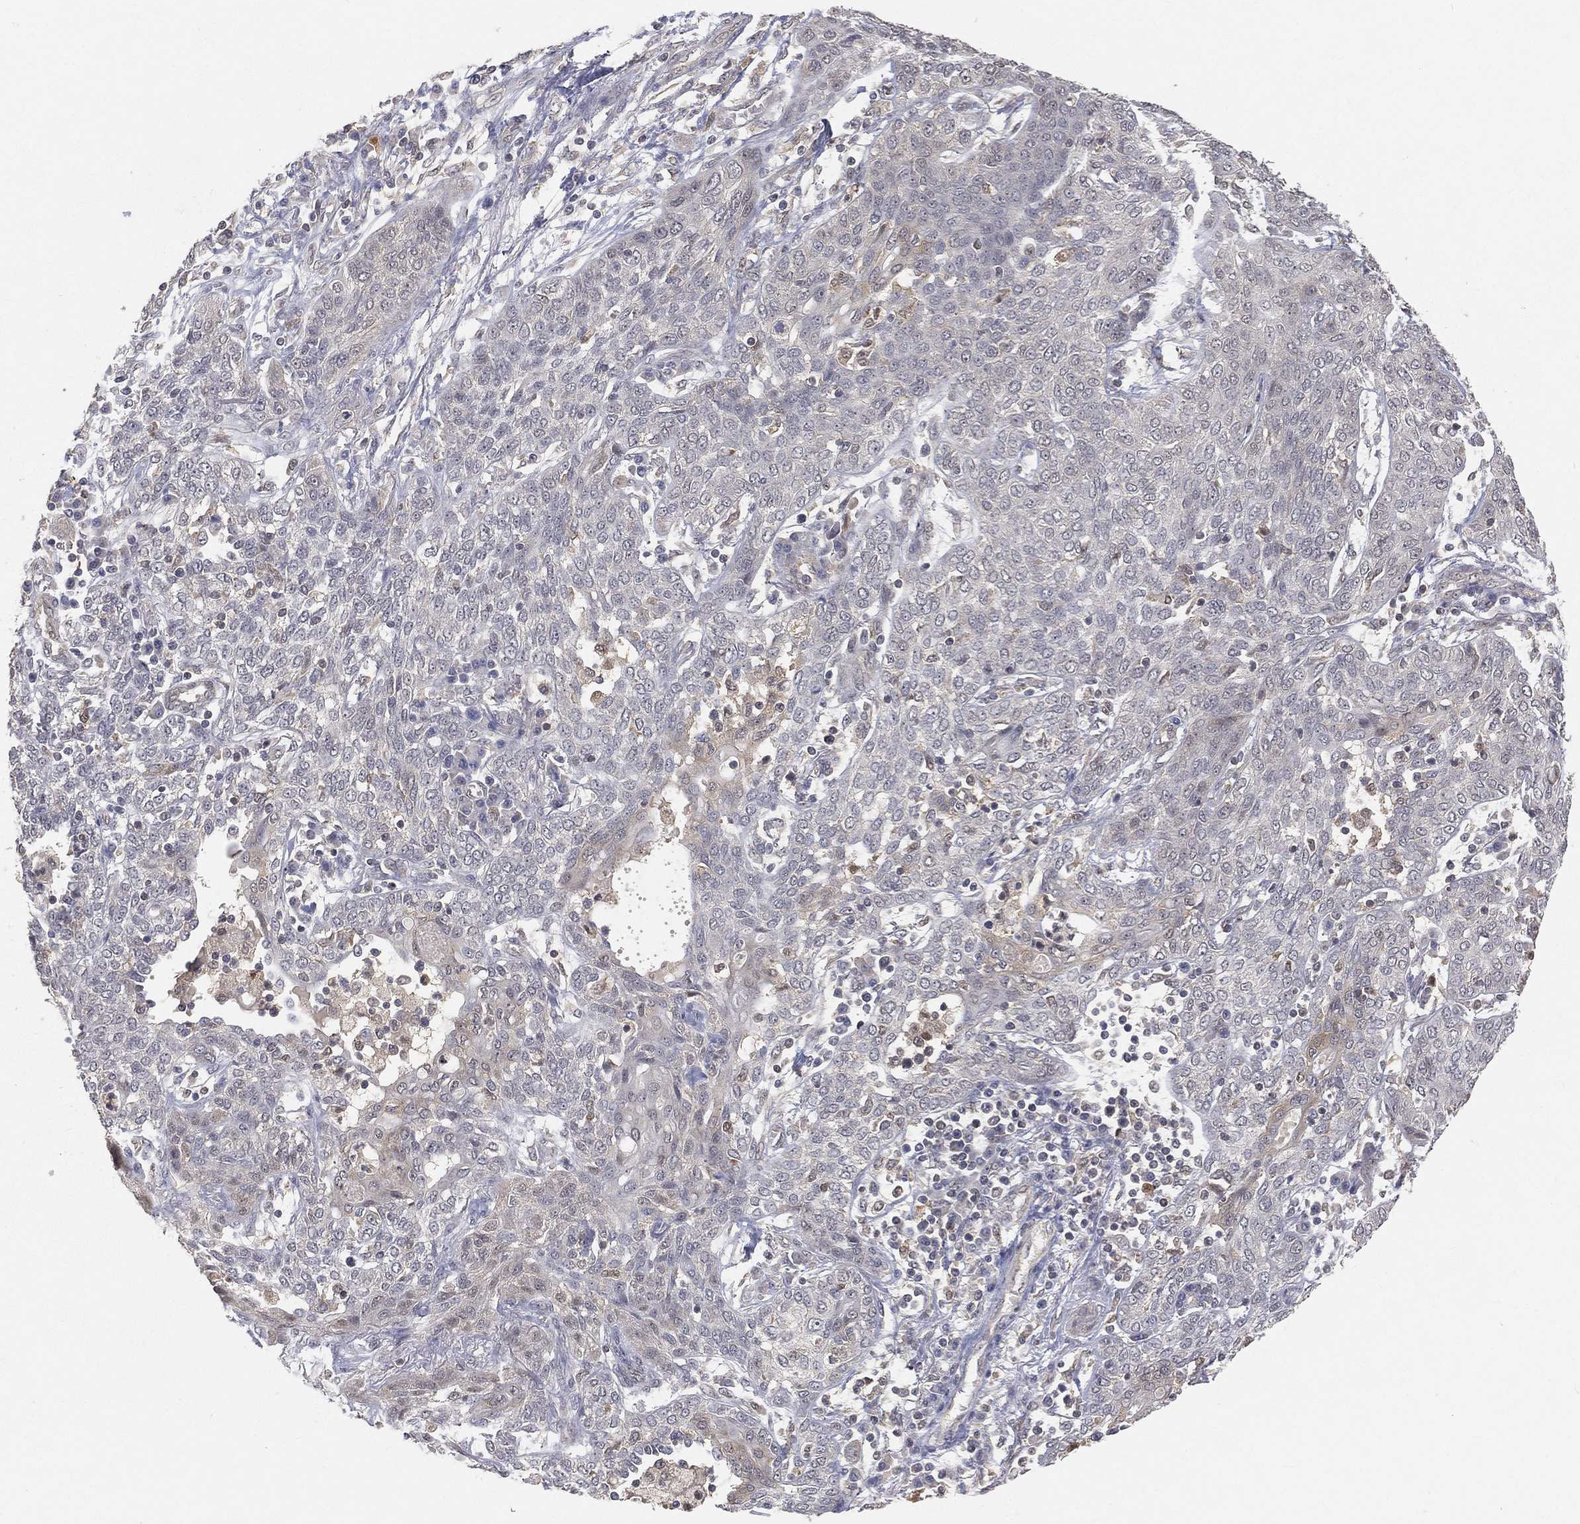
{"staining": {"intensity": "negative", "quantity": "none", "location": "none"}, "tissue": "lung cancer", "cell_type": "Tumor cells", "image_type": "cancer", "snomed": [{"axis": "morphology", "description": "Squamous cell carcinoma, NOS"}, {"axis": "topography", "description": "Lung"}], "caption": "Immunohistochemistry photomicrograph of neoplastic tissue: human squamous cell carcinoma (lung) stained with DAB (3,3'-diaminobenzidine) reveals no significant protein expression in tumor cells.", "gene": "MAPK1", "patient": {"sex": "female", "age": 70}}